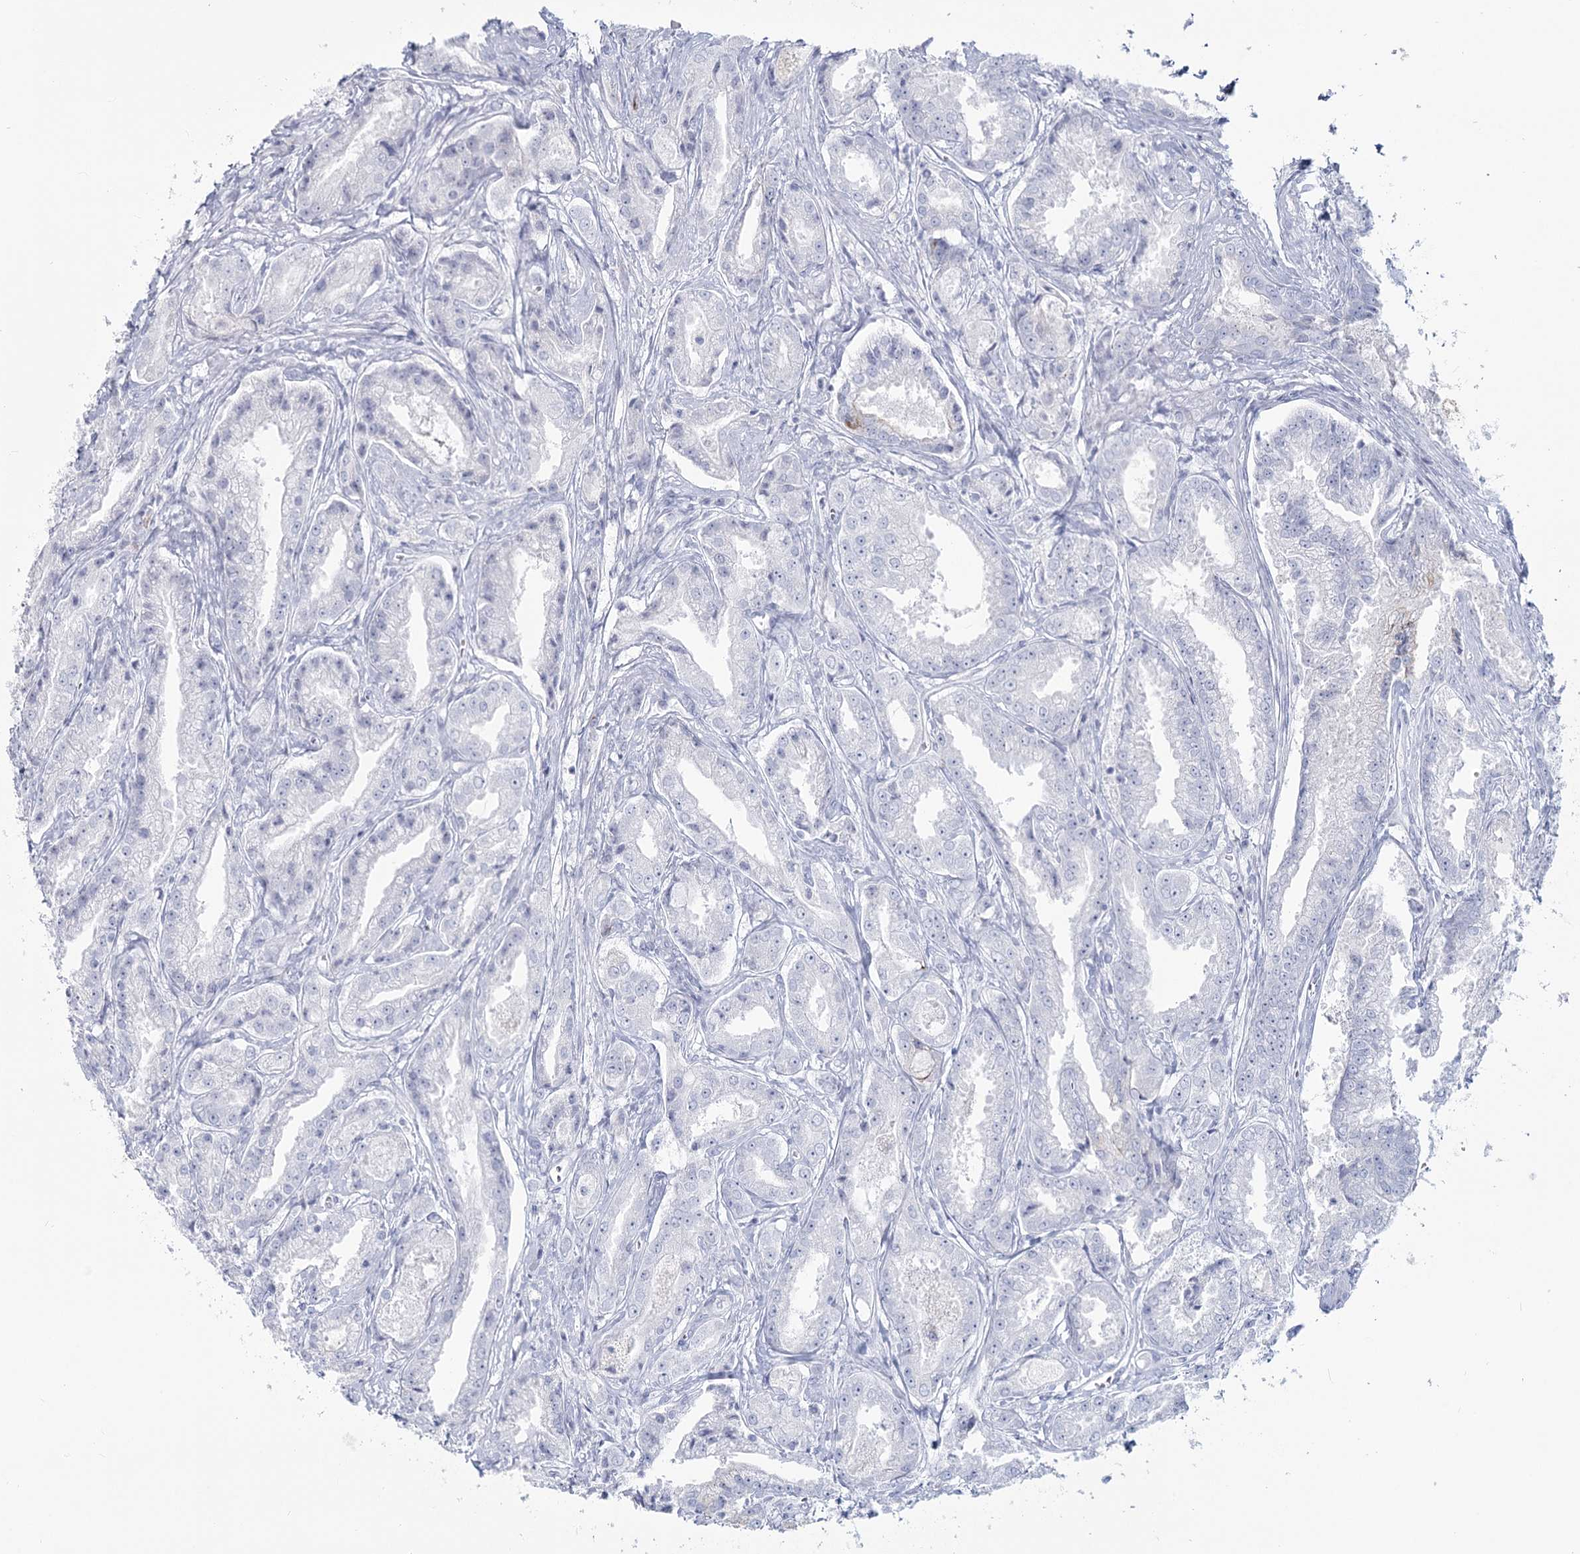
{"staining": {"intensity": "negative", "quantity": "none", "location": "none"}, "tissue": "prostate cancer", "cell_type": "Tumor cells", "image_type": "cancer", "snomed": [{"axis": "morphology", "description": "Adenocarcinoma, High grade"}, {"axis": "topography", "description": "Prostate"}], "caption": "Protein analysis of high-grade adenocarcinoma (prostate) exhibits no significant staining in tumor cells. Nuclei are stained in blue.", "gene": "SLC6A19", "patient": {"sex": "male", "age": 72}}